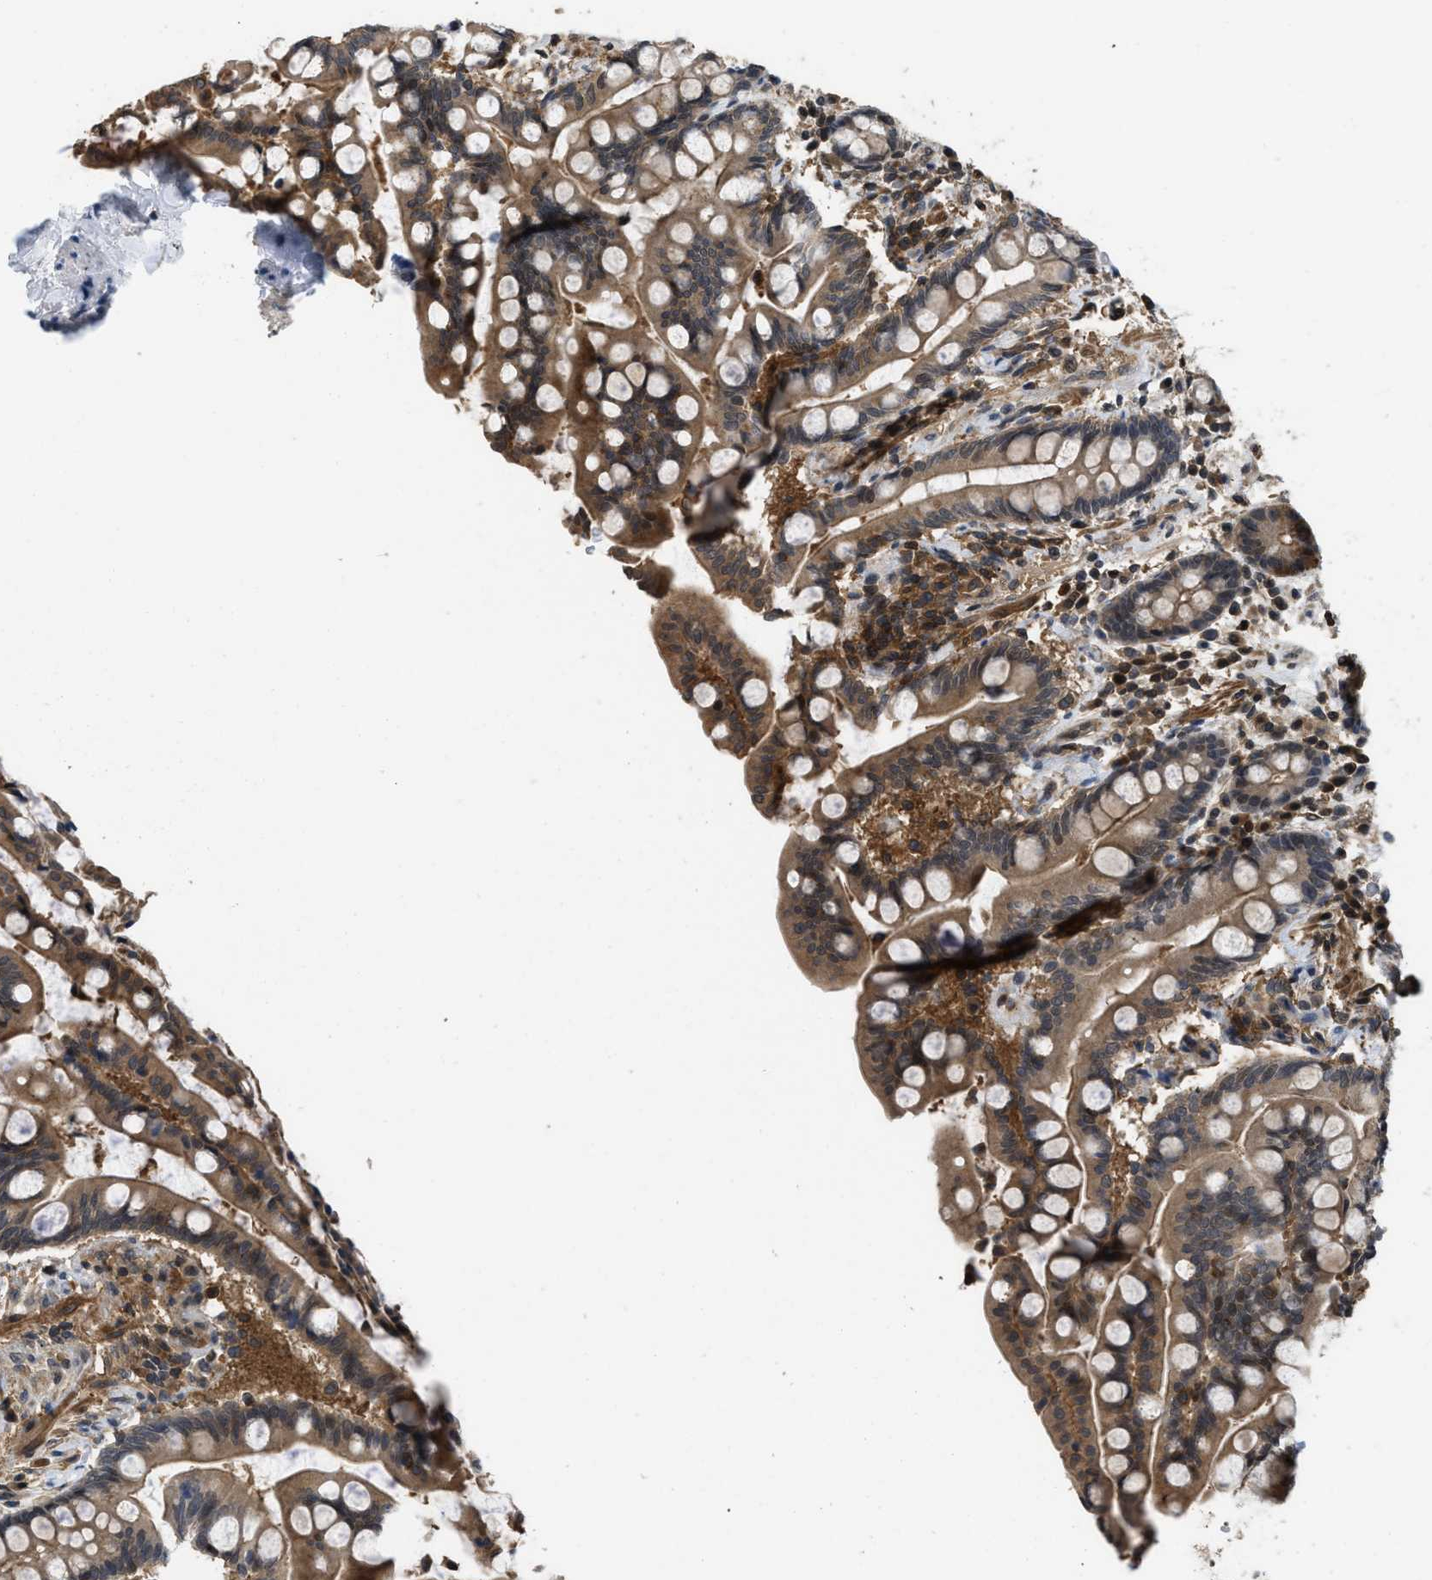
{"staining": {"intensity": "strong", "quantity": ">75%", "location": "cytoplasmic/membranous"}, "tissue": "colon", "cell_type": "Endothelial cells", "image_type": "normal", "snomed": [{"axis": "morphology", "description": "Normal tissue, NOS"}, {"axis": "topography", "description": "Colon"}], "caption": "IHC (DAB) staining of normal colon demonstrates strong cytoplasmic/membranous protein positivity in about >75% of endothelial cells. (IHC, brightfield microscopy, high magnification).", "gene": "TES", "patient": {"sex": "male", "age": 73}}